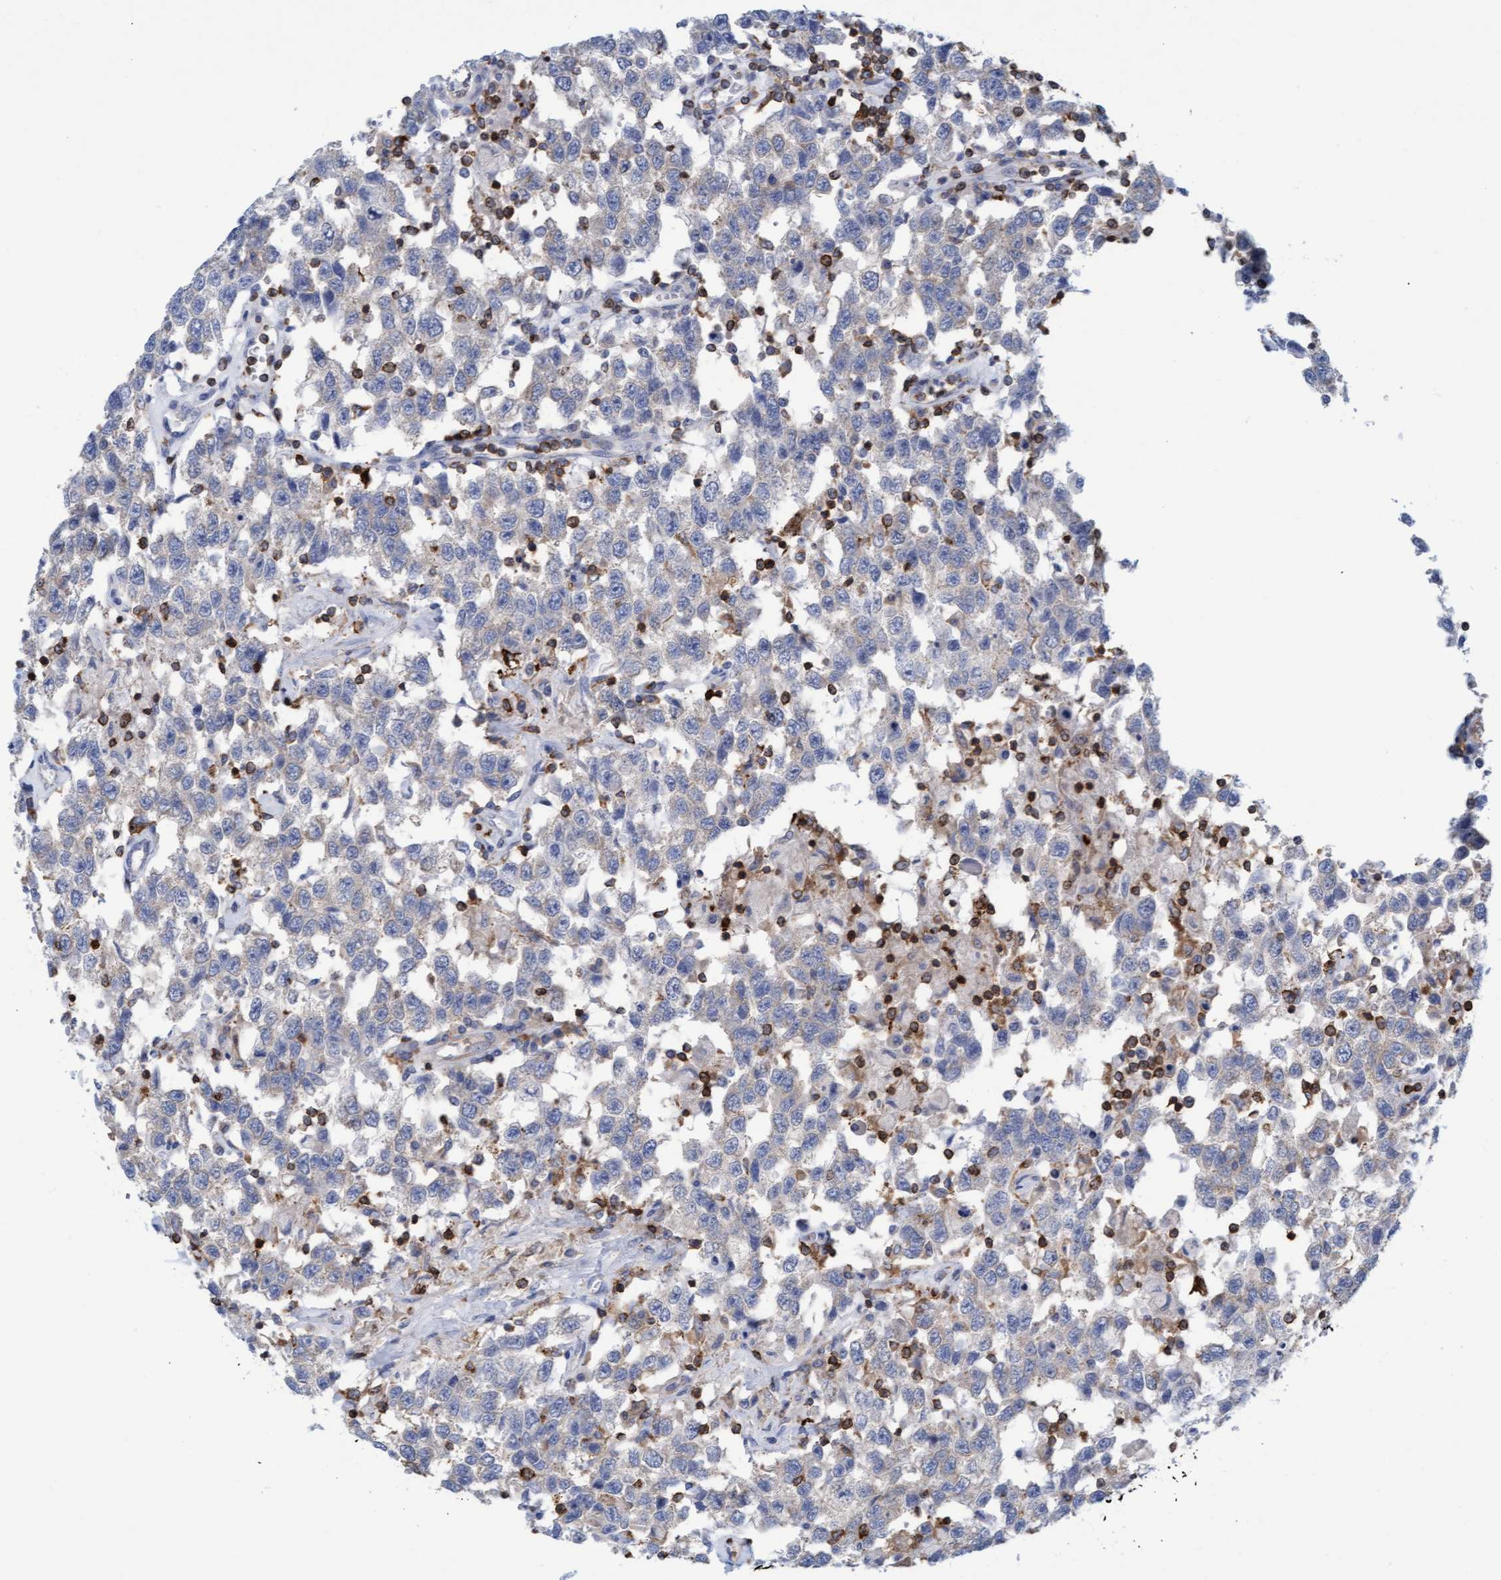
{"staining": {"intensity": "negative", "quantity": "none", "location": "none"}, "tissue": "testis cancer", "cell_type": "Tumor cells", "image_type": "cancer", "snomed": [{"axis": "morphology", "description": "Seminoma, NOS"}, {"axis": "topography", "description": "Testis"}], "caption": "Immunohistochemistry of testis cancer shows no expression in tumor cells.", "gene": "FNBP1", "patient": {"sex": "male", "age": 41}}